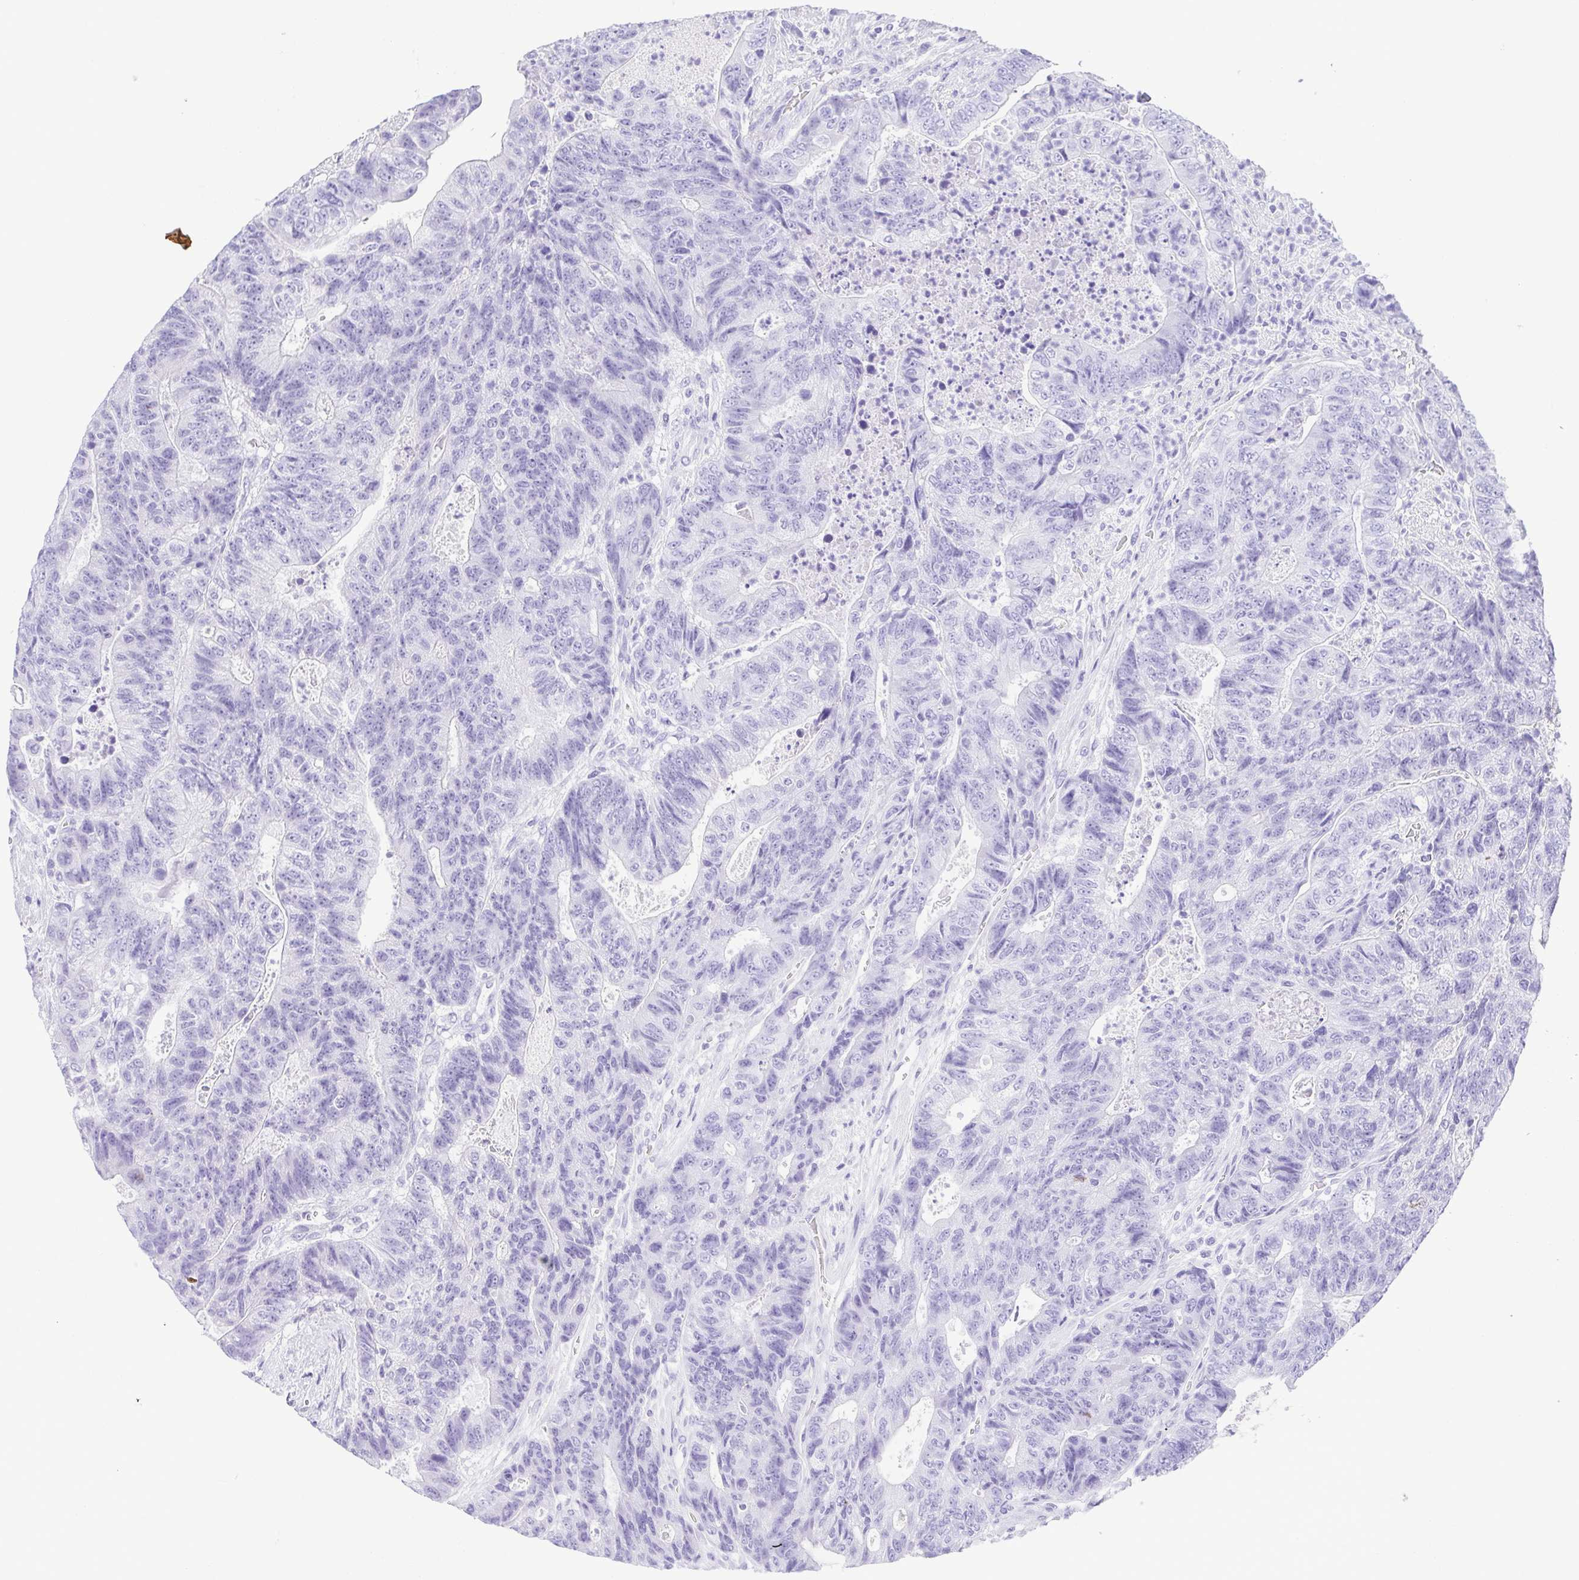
{"staining": {"intensity": "negative", "quantity": "none", "location": "none"}, "tissue": "colorectal cancer", "cell_type": "Tumor cells", "image_type": "cancer", "snomed": [{"axis": "morphology", "description": "Adenocarcinoma, NOS"}, {"axis": "topography", "description": "Colon"}], "caption": "Immunohistochemistry (IHC) image of colorectal cancer stained for a protein (brown), which exhibits no staining in tumor cells. (Immunohistochemistry, brightfield microscopy, high magnification).", "gene": "CDSN", "patient": {"sex": "female", "age": 48}}